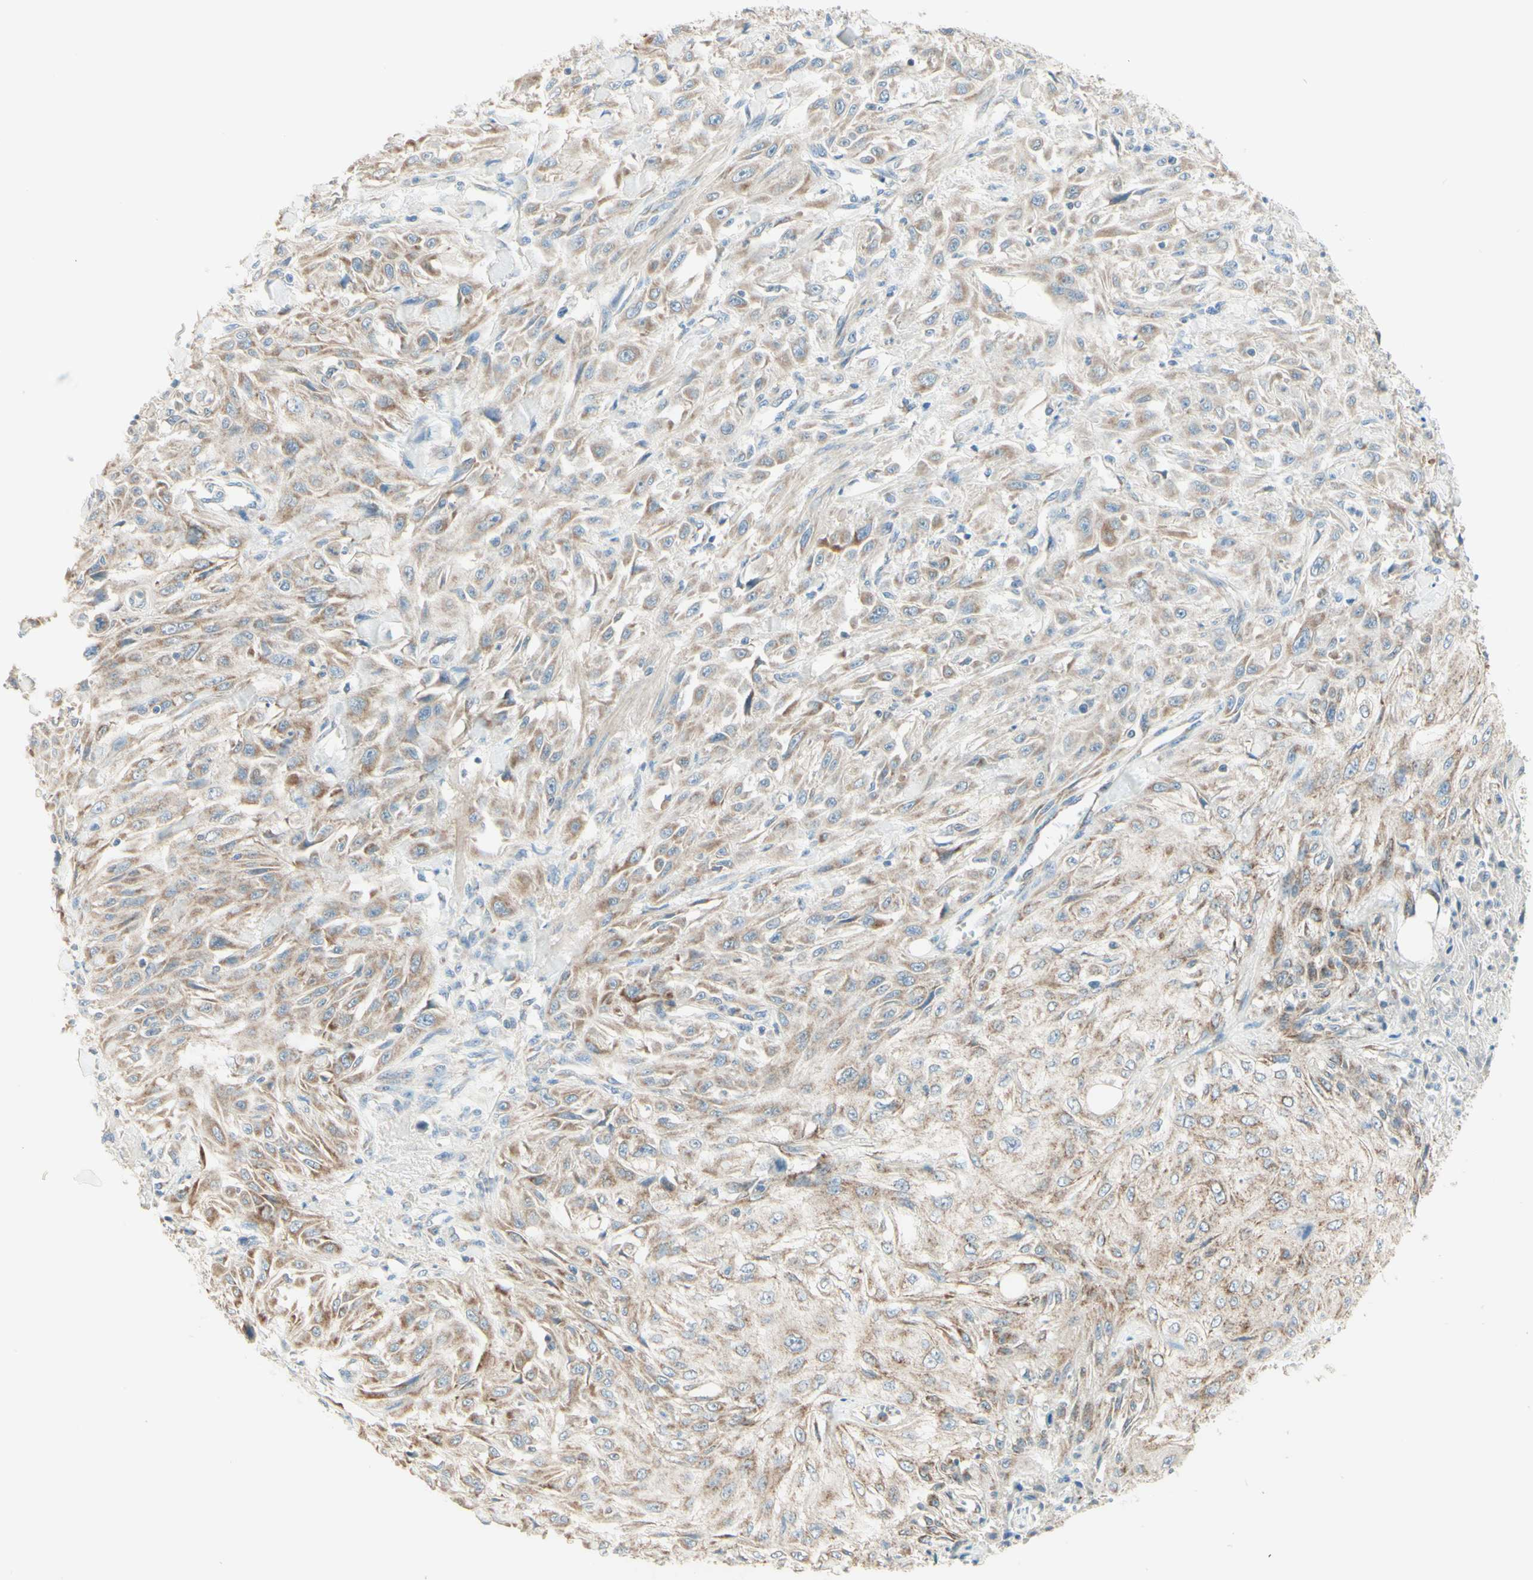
{"staining": {"intensity": "weak", "quantity": ">75%", "location": "cytoplasmic/membranous"}, "tissue": "skin cancer", "cell_type": "Tumor cells", "image_type": "cancer", "snomed": [{"axis": "morphology", "description": "Squamous cell carcinoma, NOS"}, {"axis": "topography", "description": "Skin"}], "caption": "Skin cancer (squamous cell carcinoma) stained with DAB IHC exhibits low levels of weak cytoplasmic/membranous staining in about >75% of tumor cells. (DAB = brown stain, brightfield microscopy at high magnification).", "gene": "ARMC10", "patient": {"sex": "male", "age": 75}}